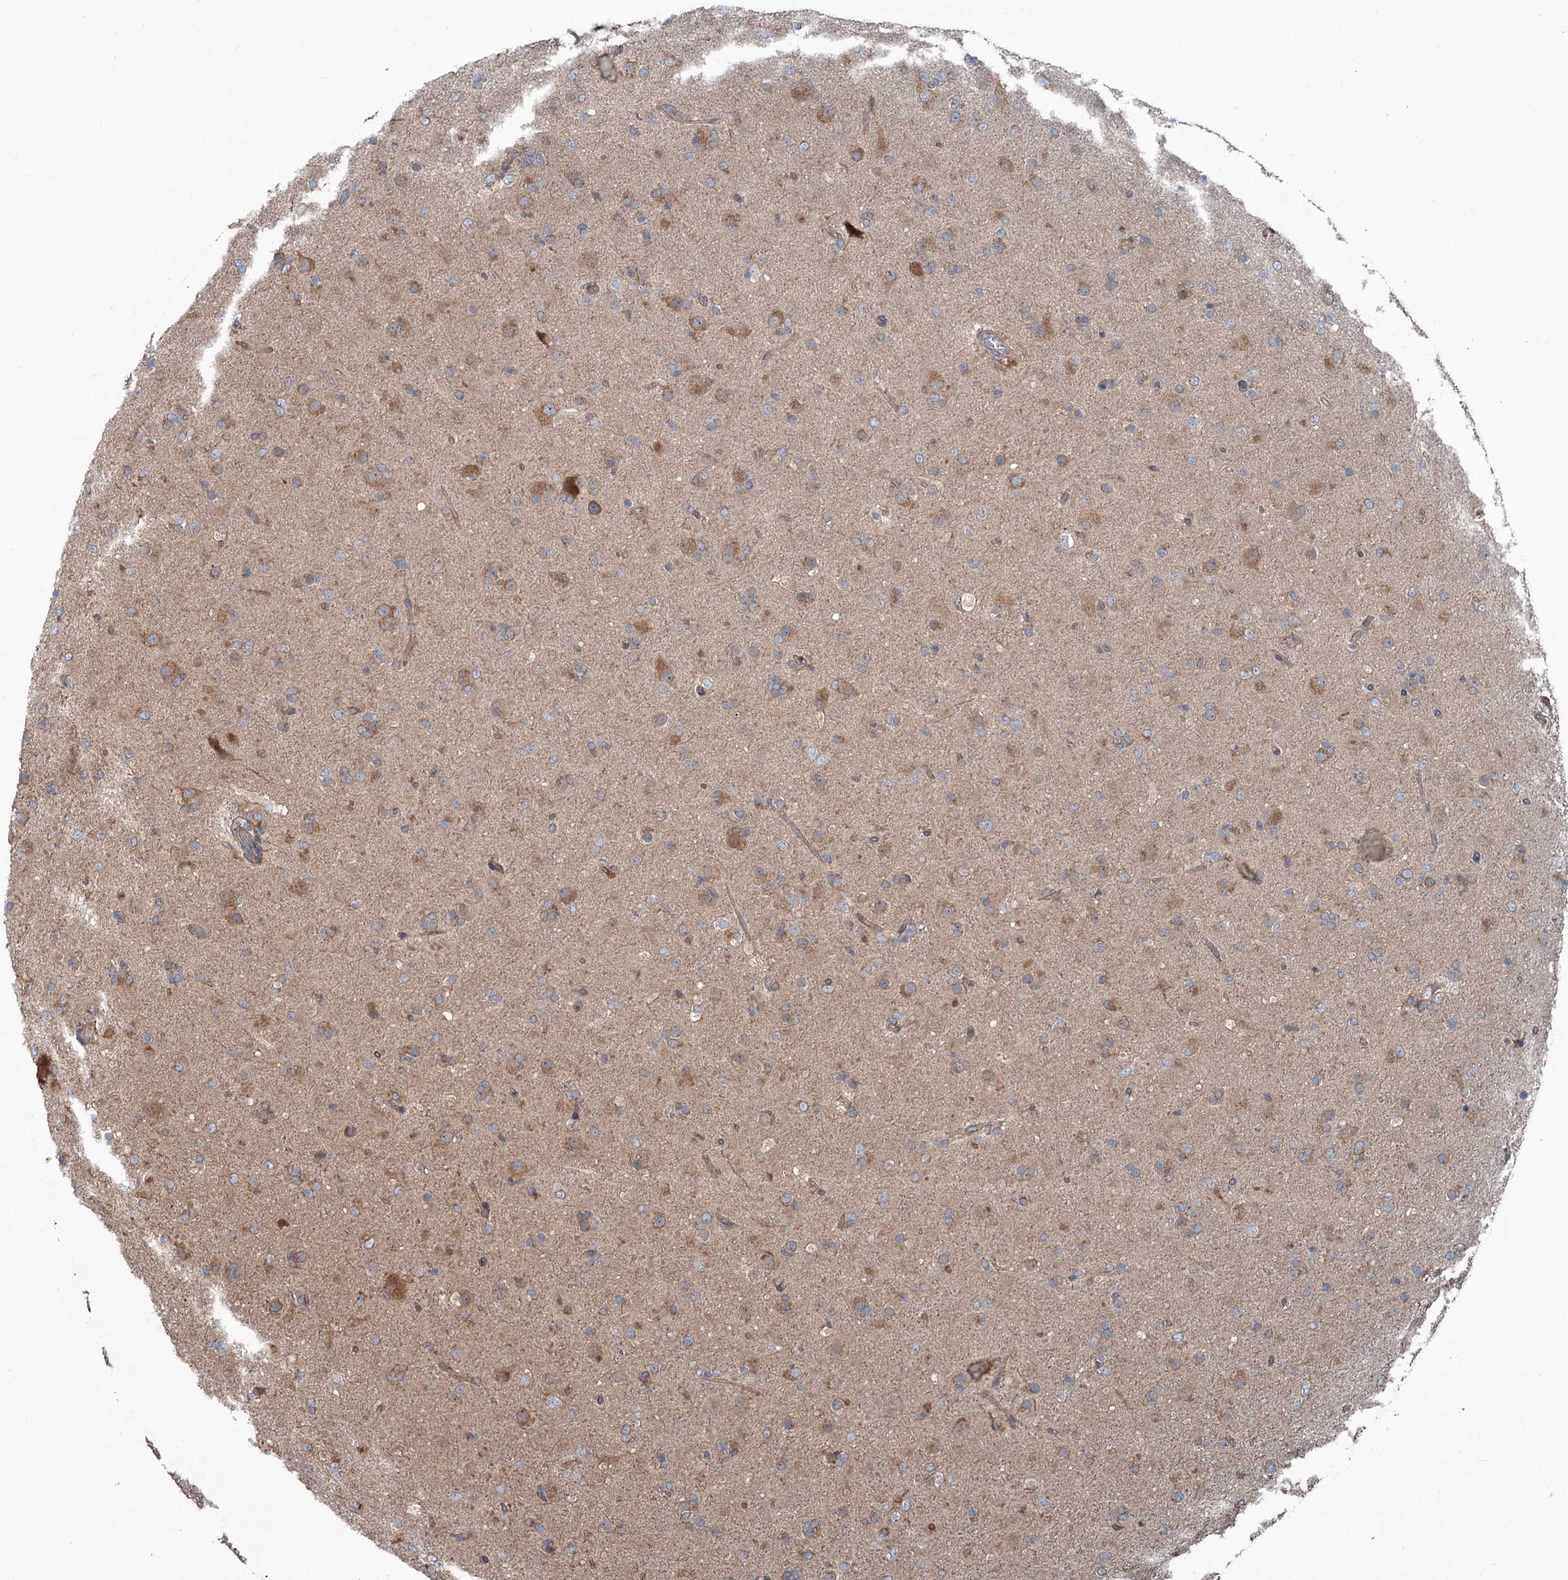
{"staining": {"intensity": "moderate", "quantity": "<25%", "location": "cytoplasmic/membranous"}, "tissue": "glioma", "cell_type": "Tumor cells", "image_type": "cancer", "snomed": [{"axis": "morphology", "description": "Glioma, malignant, Low grade"}, {"axis": "topography", "description": "Brain"}], "caption": "Immunohistochemical staining of glioma shows moderate cytoplasmic/membranous protein expression in about <25% of tumor cells.", "gene": "TRAPPC8", "patient": {"sex": "male", "age": 65}}